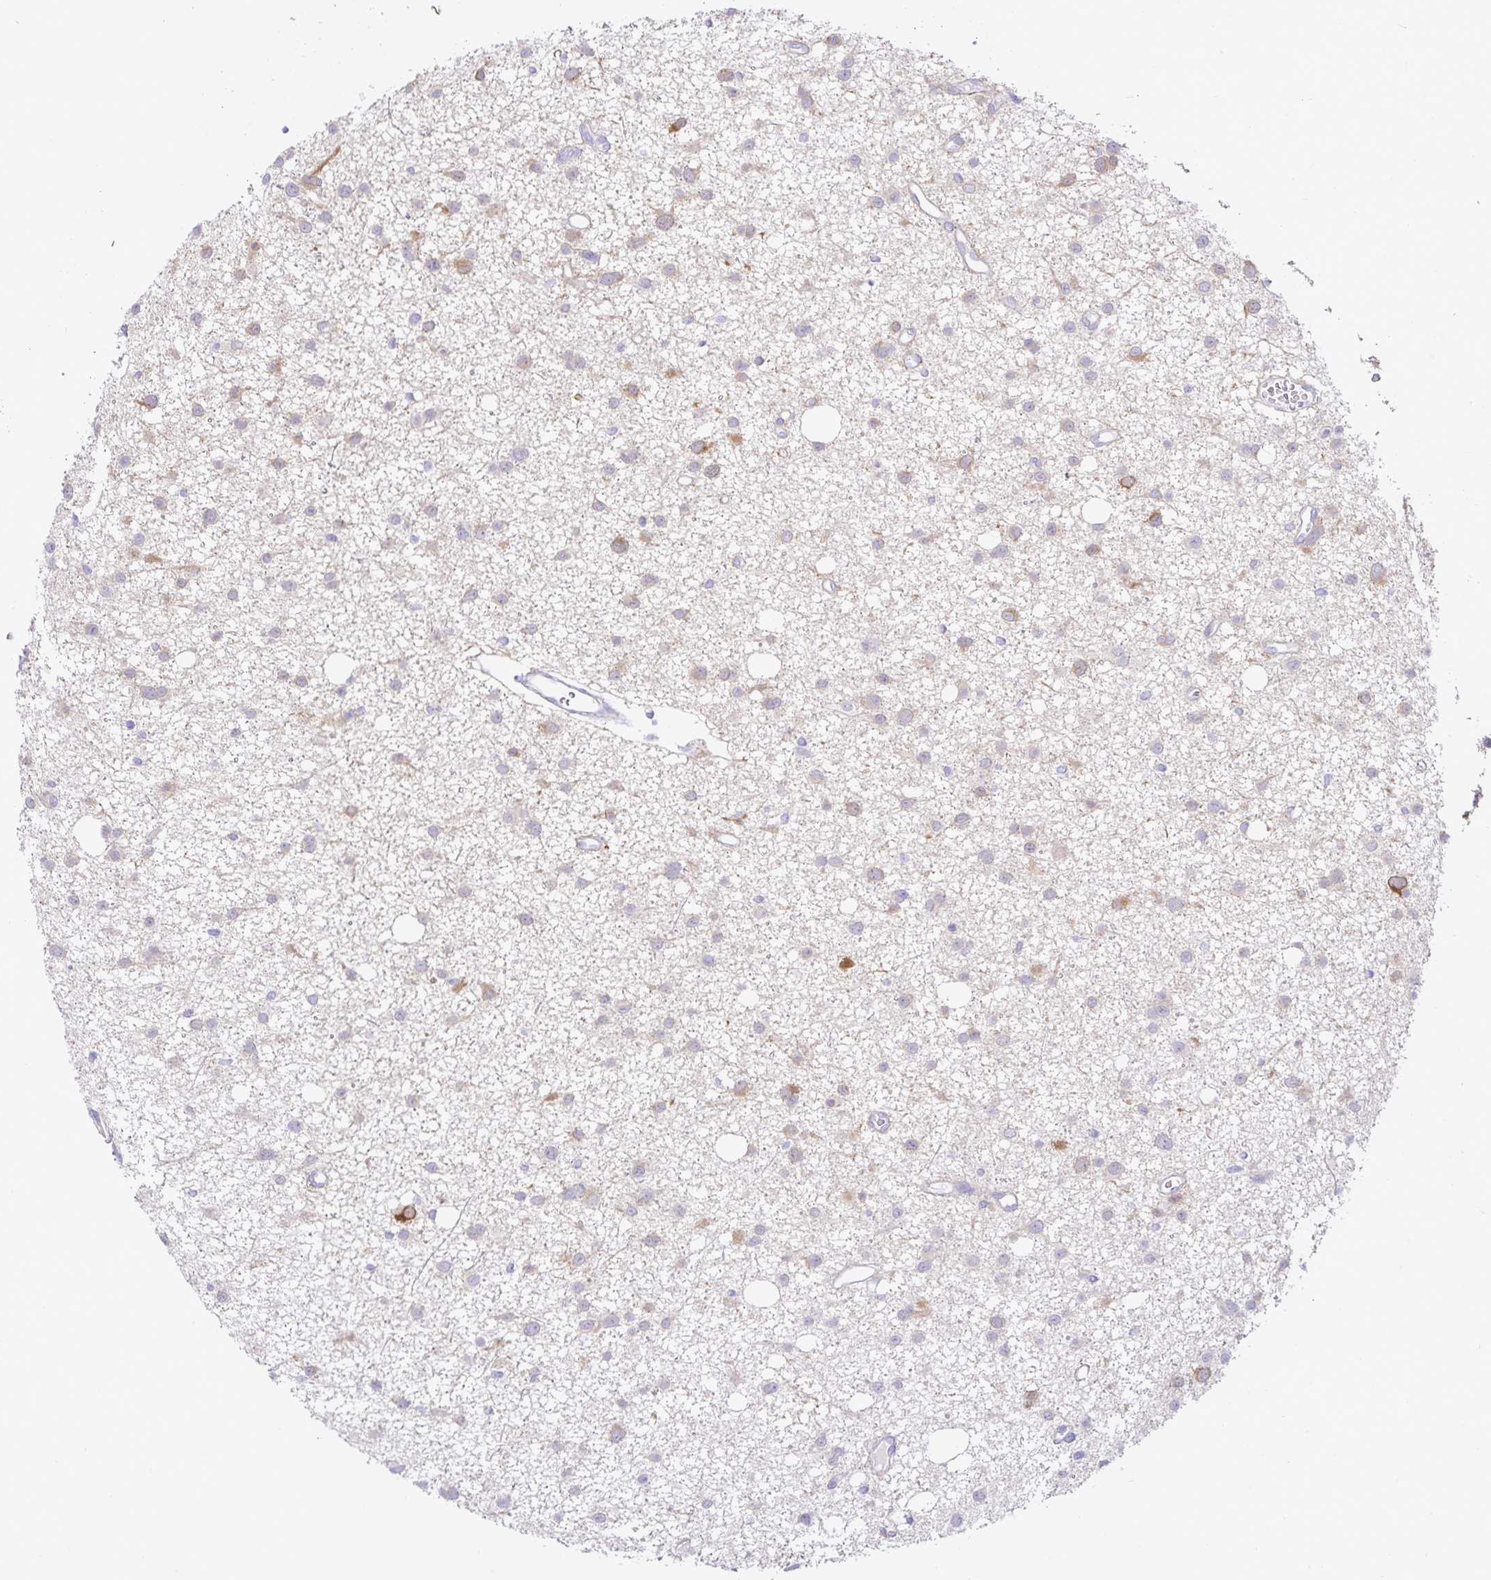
{"staining": {"intensity": "moderate", "quantity": "25%-75%", "location": "cytoplasmic/membranous"}, "tissue": "glioma", "cell_type": "Tumor cells", "image_type": "cancer", "snomed": [{"axis": "morphology", "description": "Glioma, malignant, High grade"}, {"axis": "topography", "description": "Brain"}], "caption": "DAB immunohistochemical staining of human malignant high-grade glioma exhibits moderate cytoplasmic/membranous protein positivity in about 25%-75% of tumor cells.", "gene": "MON2", "patient": {"sex": "male", "age": 23}}